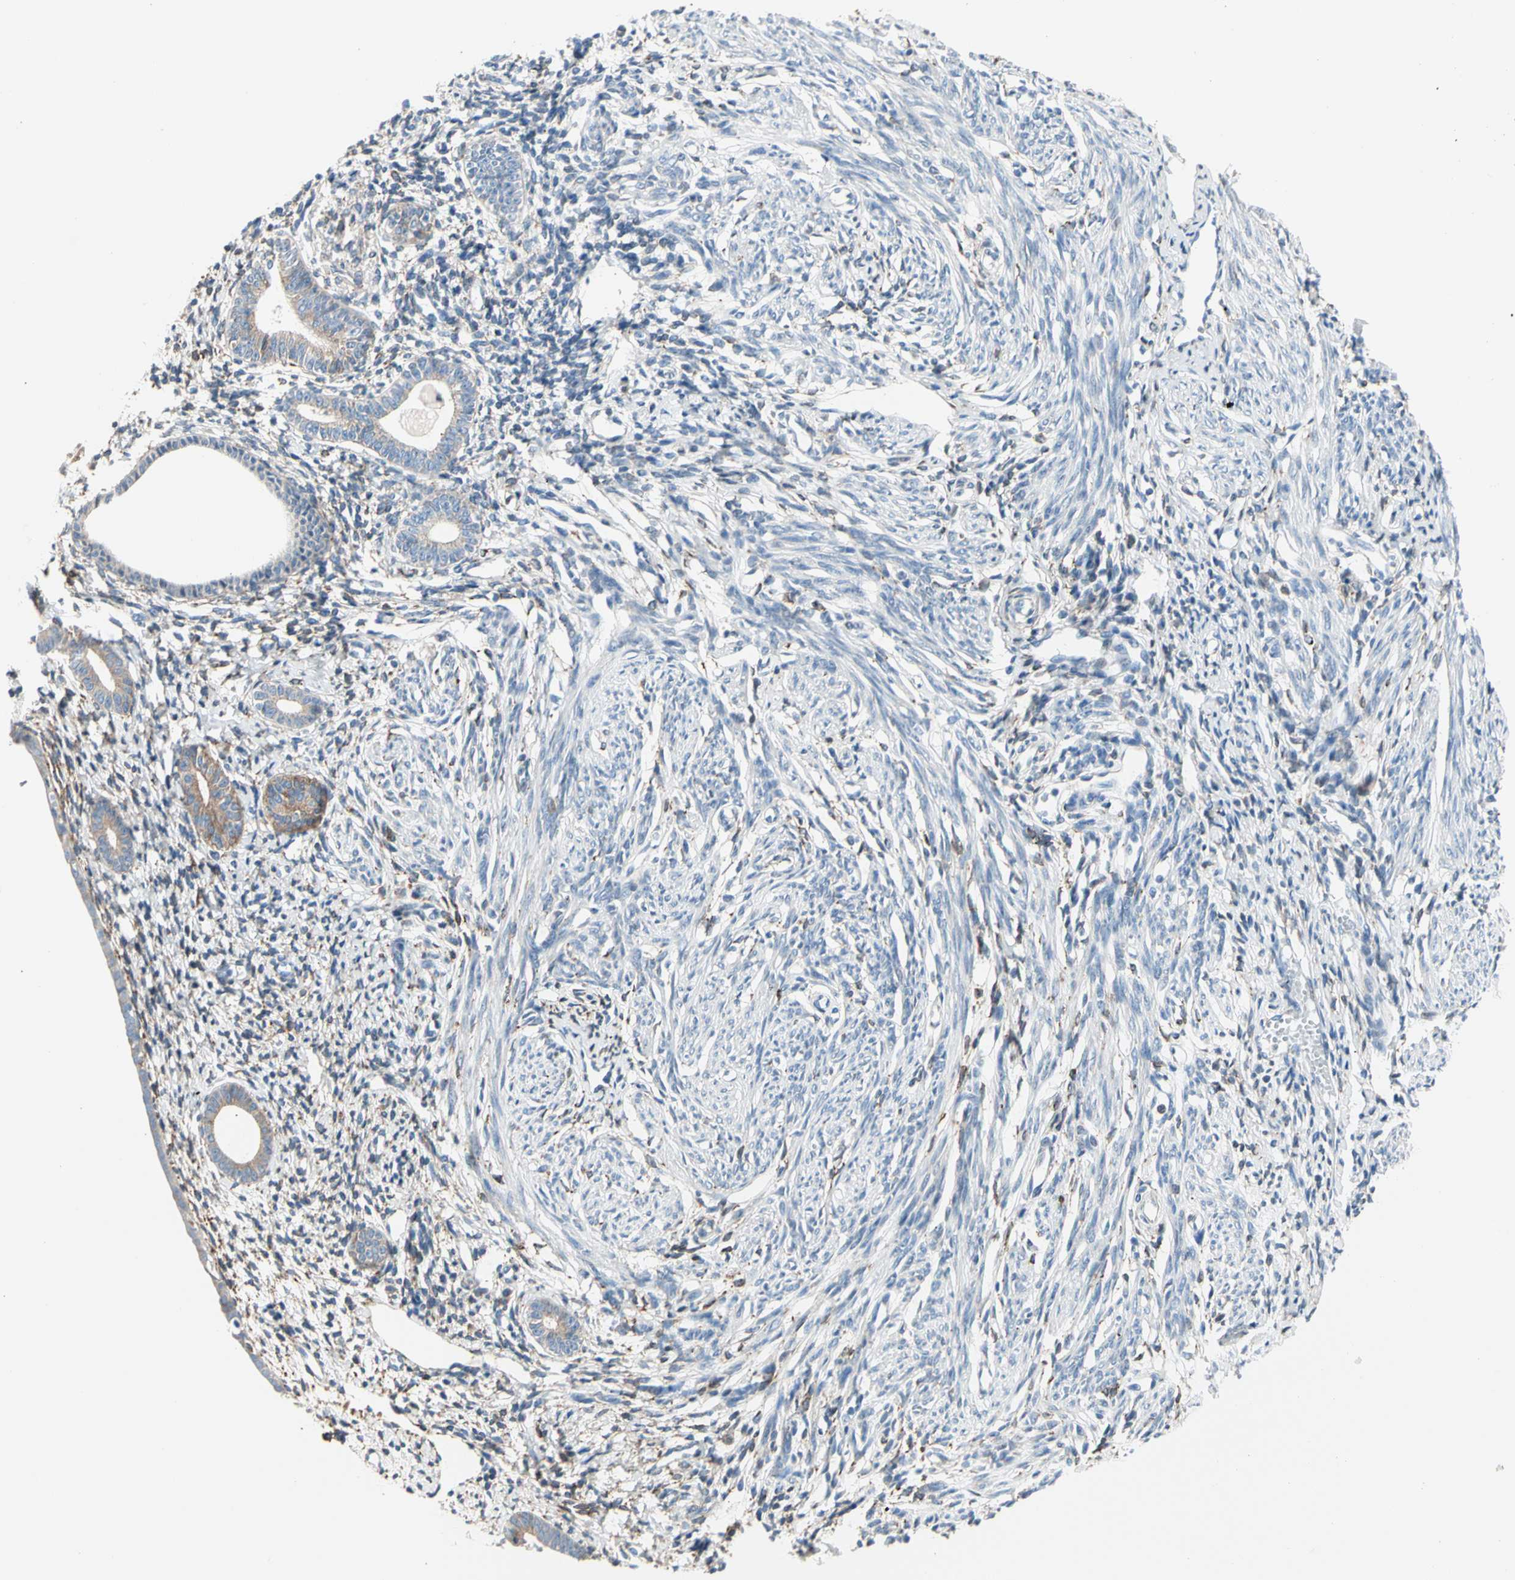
{"staining": {"intensity": "weak", "quantity": "25%-75%", "location": "cytoplasmic/membranous"}, "tissue": "endometrium", "cell_type": "Cells in endometrial stroma", "image_type": "normal", "snomed": [{"axis": "morphology", "description": "Normal tissue, NOS"}, {"axis": "topography", "description": "Endometrium"}], "caption": "Immunohistochemistry (IHC) (DAB (3,3'-diaminobenzidine)) staining of benign endometrium shows weak cytoplasmic/membranous protein expression in approximately 25%-75% of cells in endometrial stroma.", "gene": "LRPAP1", "patient": {"sex": "female", "age": 71}}